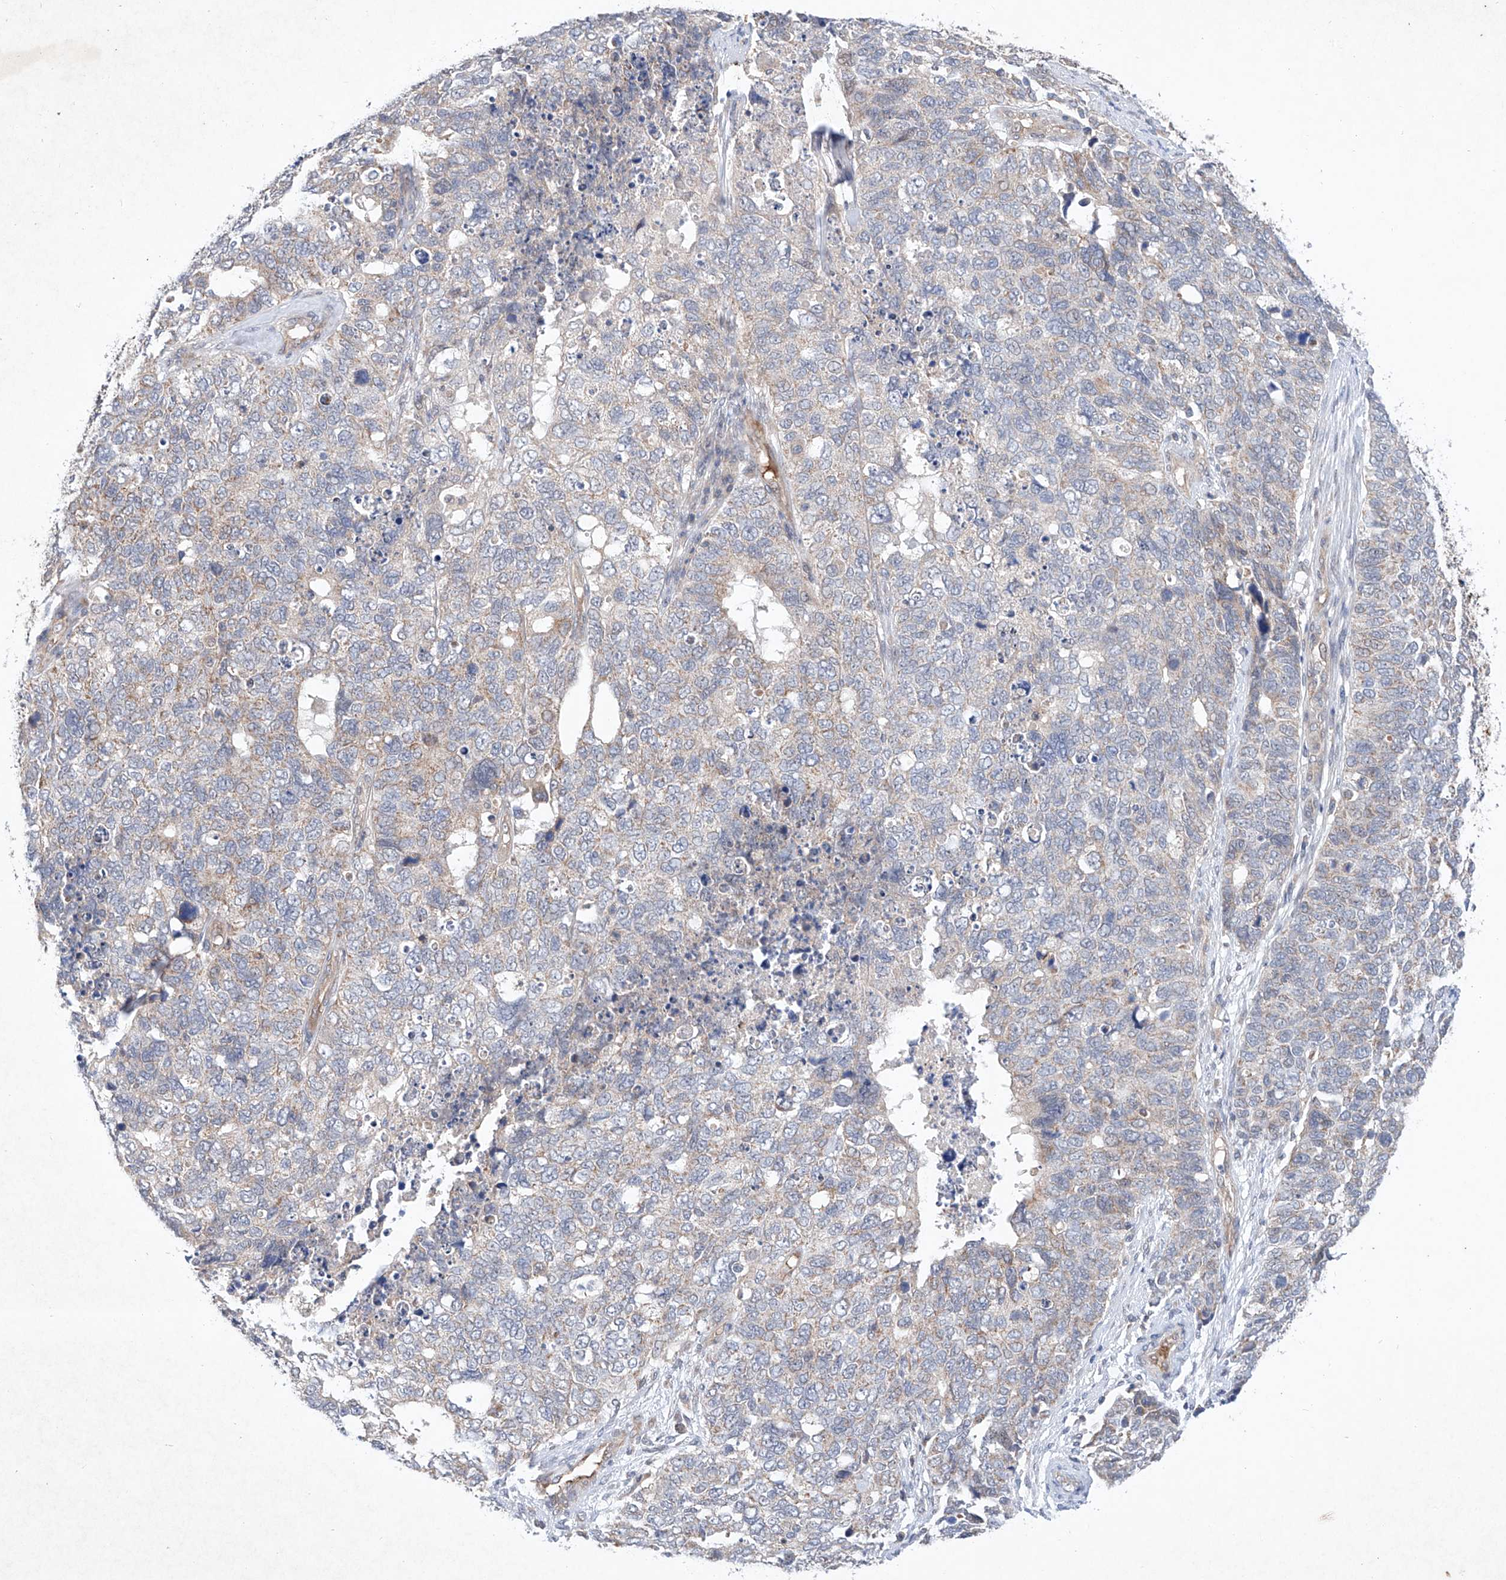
{"staining": {"intensity": "weak", "quantity": "25%-75%", "location": "cytoplasmic/membranous"}, "tissue": "cervical cancer", "cell_type": "Tumor cells", "image_type": "cancer", "snomed": [{"axis": "morphology", "description": "Squamous cell carcinoma, NOS"}, {"axis": "topography", "description": "Cervix"}], "caption": "Brown immunohistochemical staining in cervical cancer reveals weak cytoplasmic/membranous staining in approximately 25%-75% of tumor cells.", "gene": "FASTK", "patient": {"sex": "female", "age": 63}}